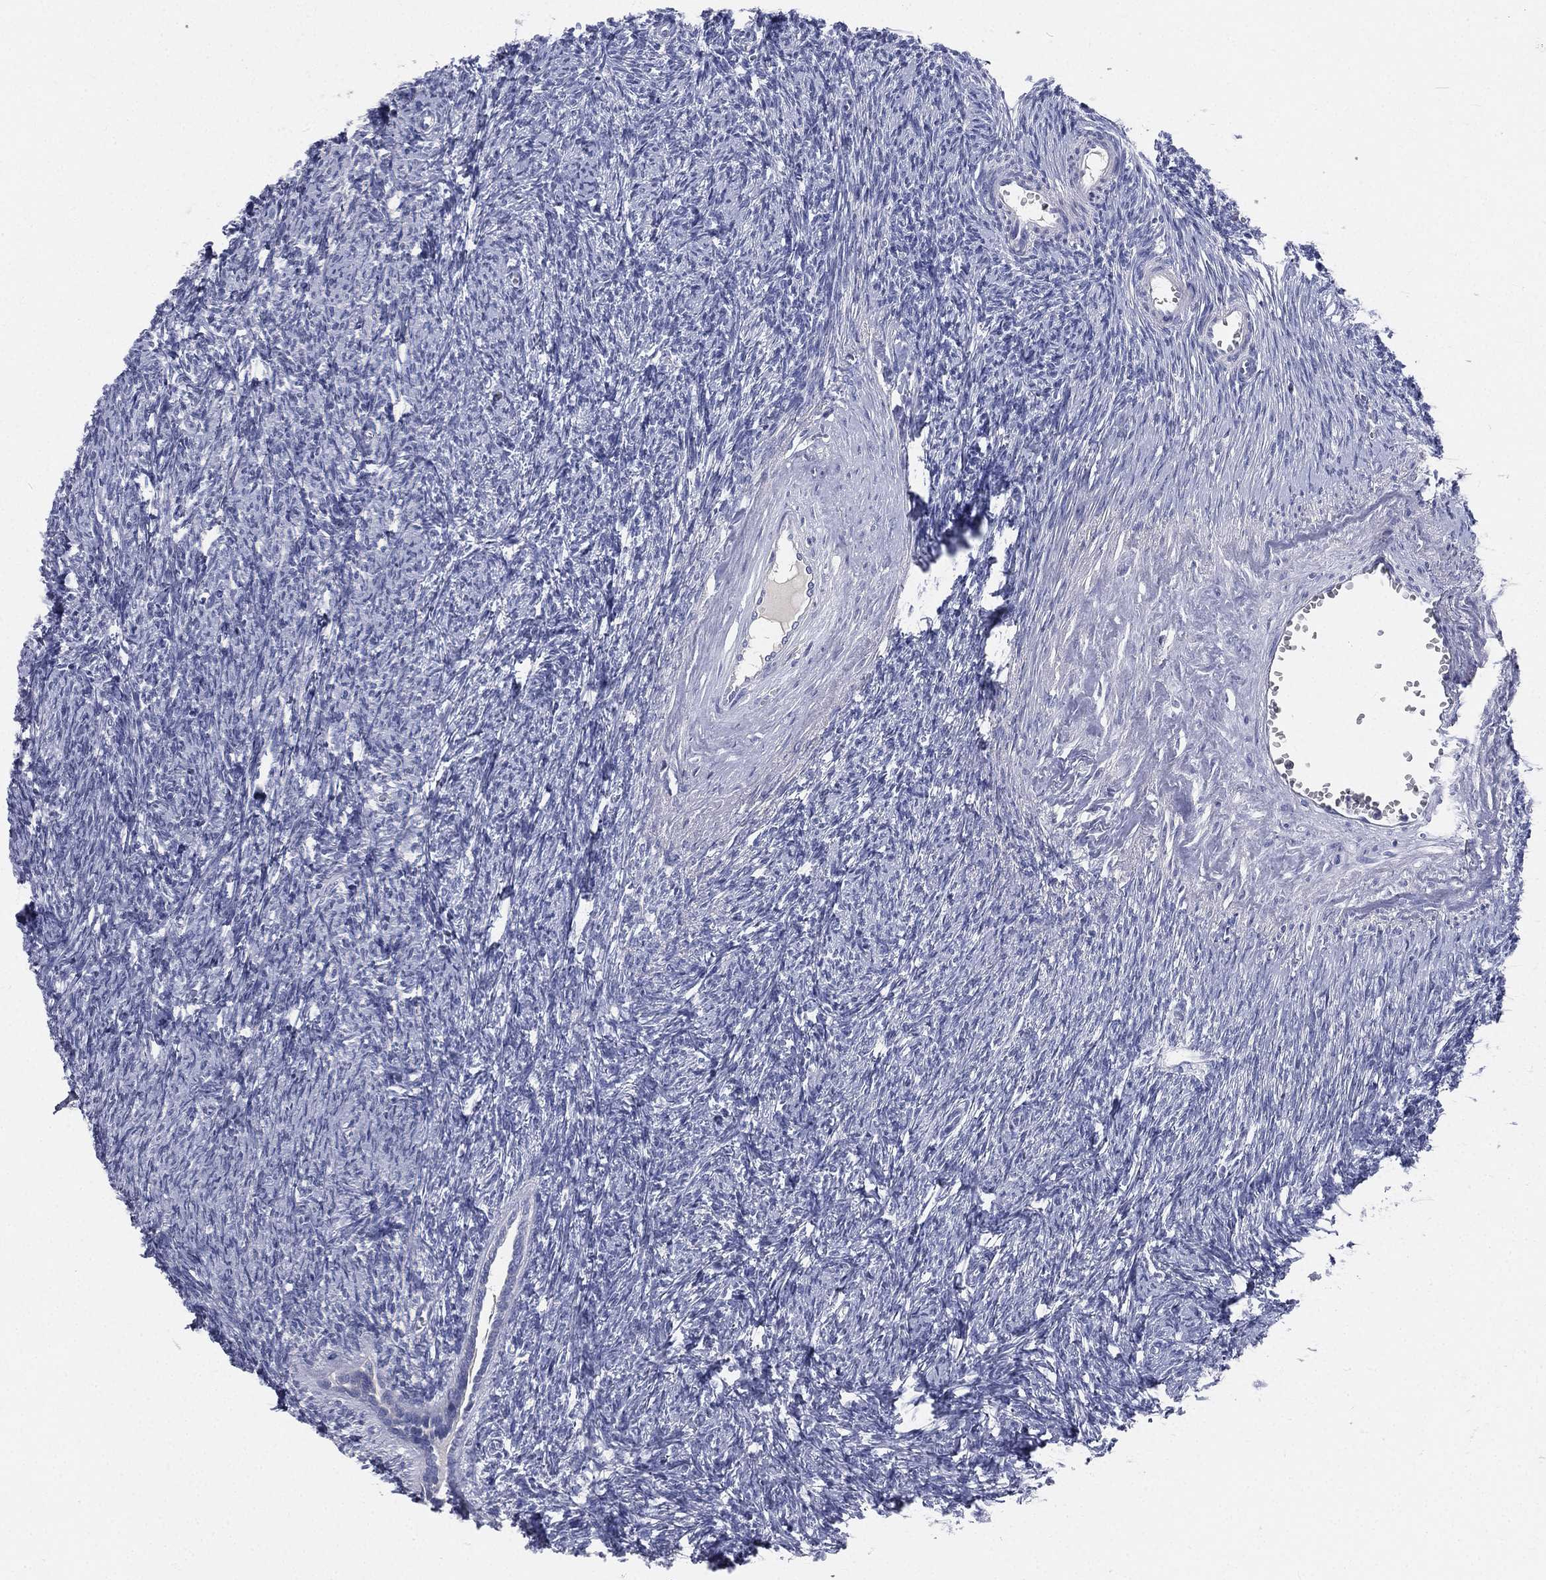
{"staining": {"intensity": "negative", "quantity": "none", "location": "none"}, "tissue": "ovary", "cell_type": "Ovarian stroma cells", "image_type": "normal", "snomed": [{"axis": "morphology", "description": "Normal tissue, NOS"}, {"axis": "topography", "description": "Fallopian tube"}, {"axis": "topography", "description": "Ovary"}], "caption": "DAB immunohistochemical staining of benign human ovary exhibits no significant expression in ovarian stroma cells.", "gene": "CD3D", "patient": {"sex": "female", "age": 33}}